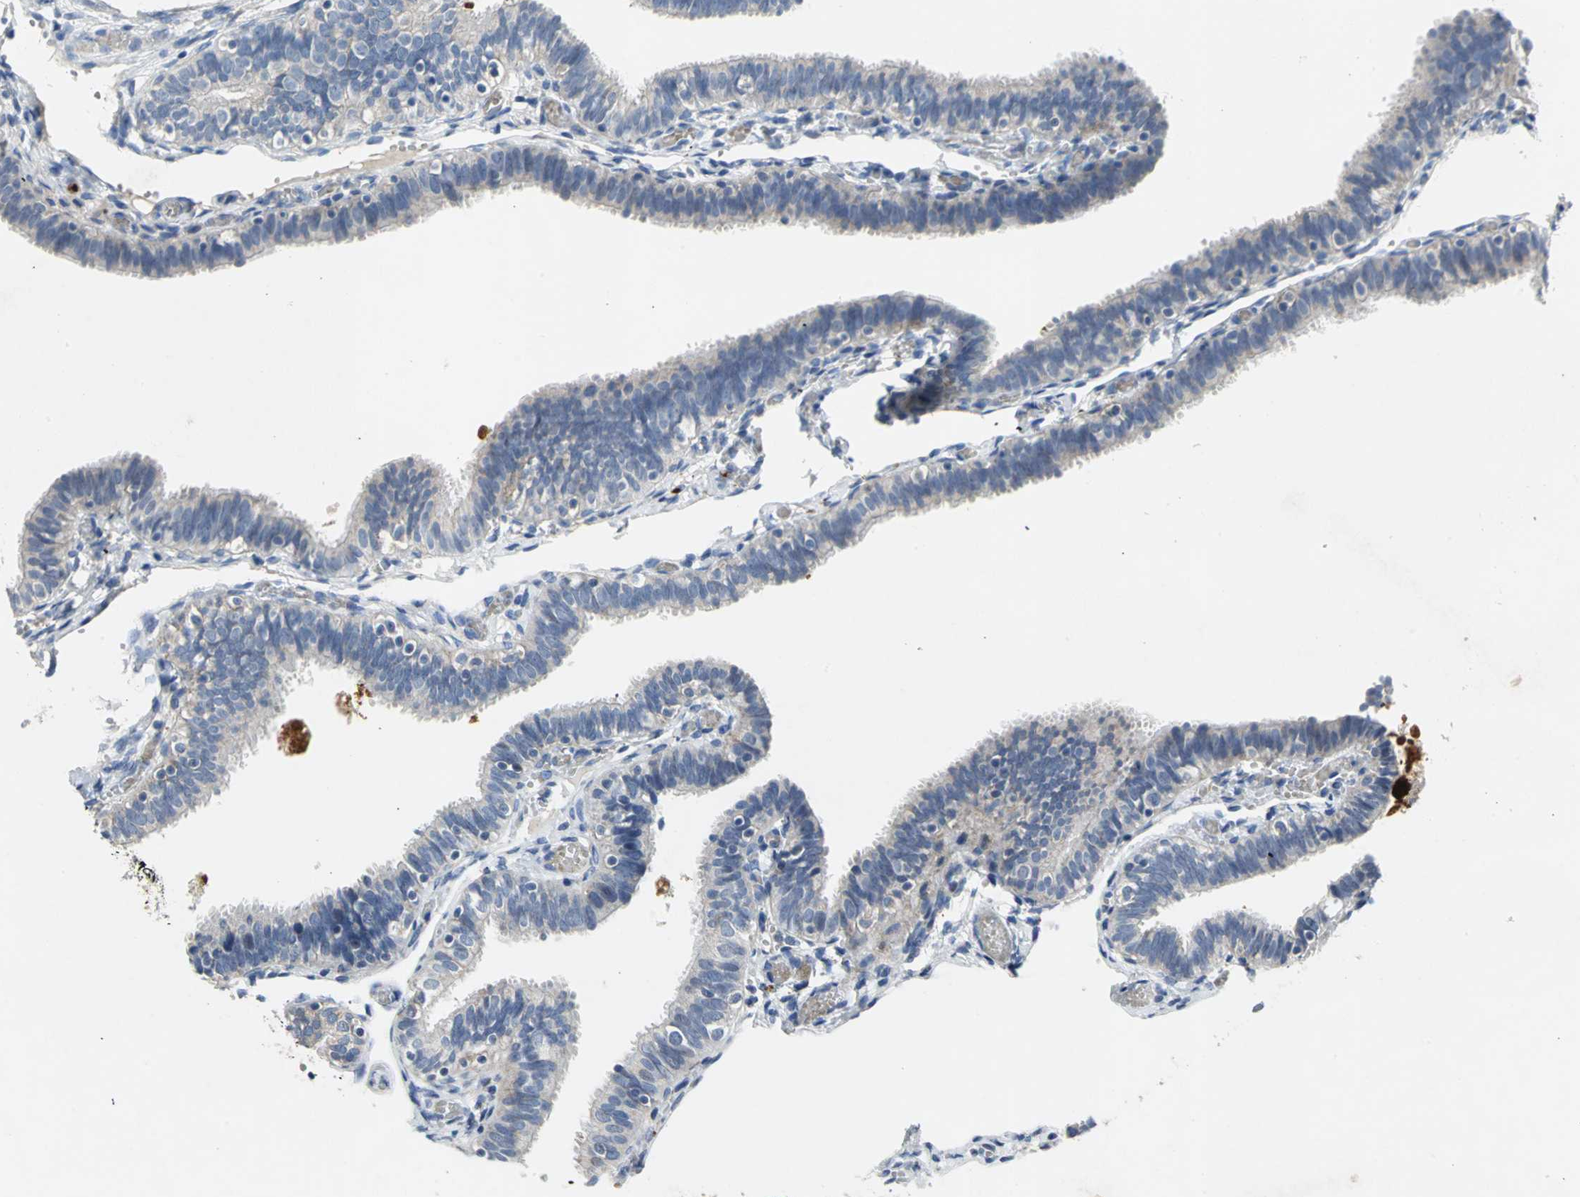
{"staining": {"intensity": "weak", "quantity": "<25%", "location": "cytoplasmic/membranous"}, "tissue": "fallopian tube", "cell_type": "Glandular cells", "image_type": "normal", "snomed": [{"axis": "morphology", "description": "Normal tissue, NOS"}, {"axis": "topography", "description": "Fallopian tube"}], "caption": "Immunohistochemical staining of unremarkable human fallopian tube displays no significant expression in glandular cells.", "gene": "SPPL2B", "patient": {"sex": "female", "age": 46}}